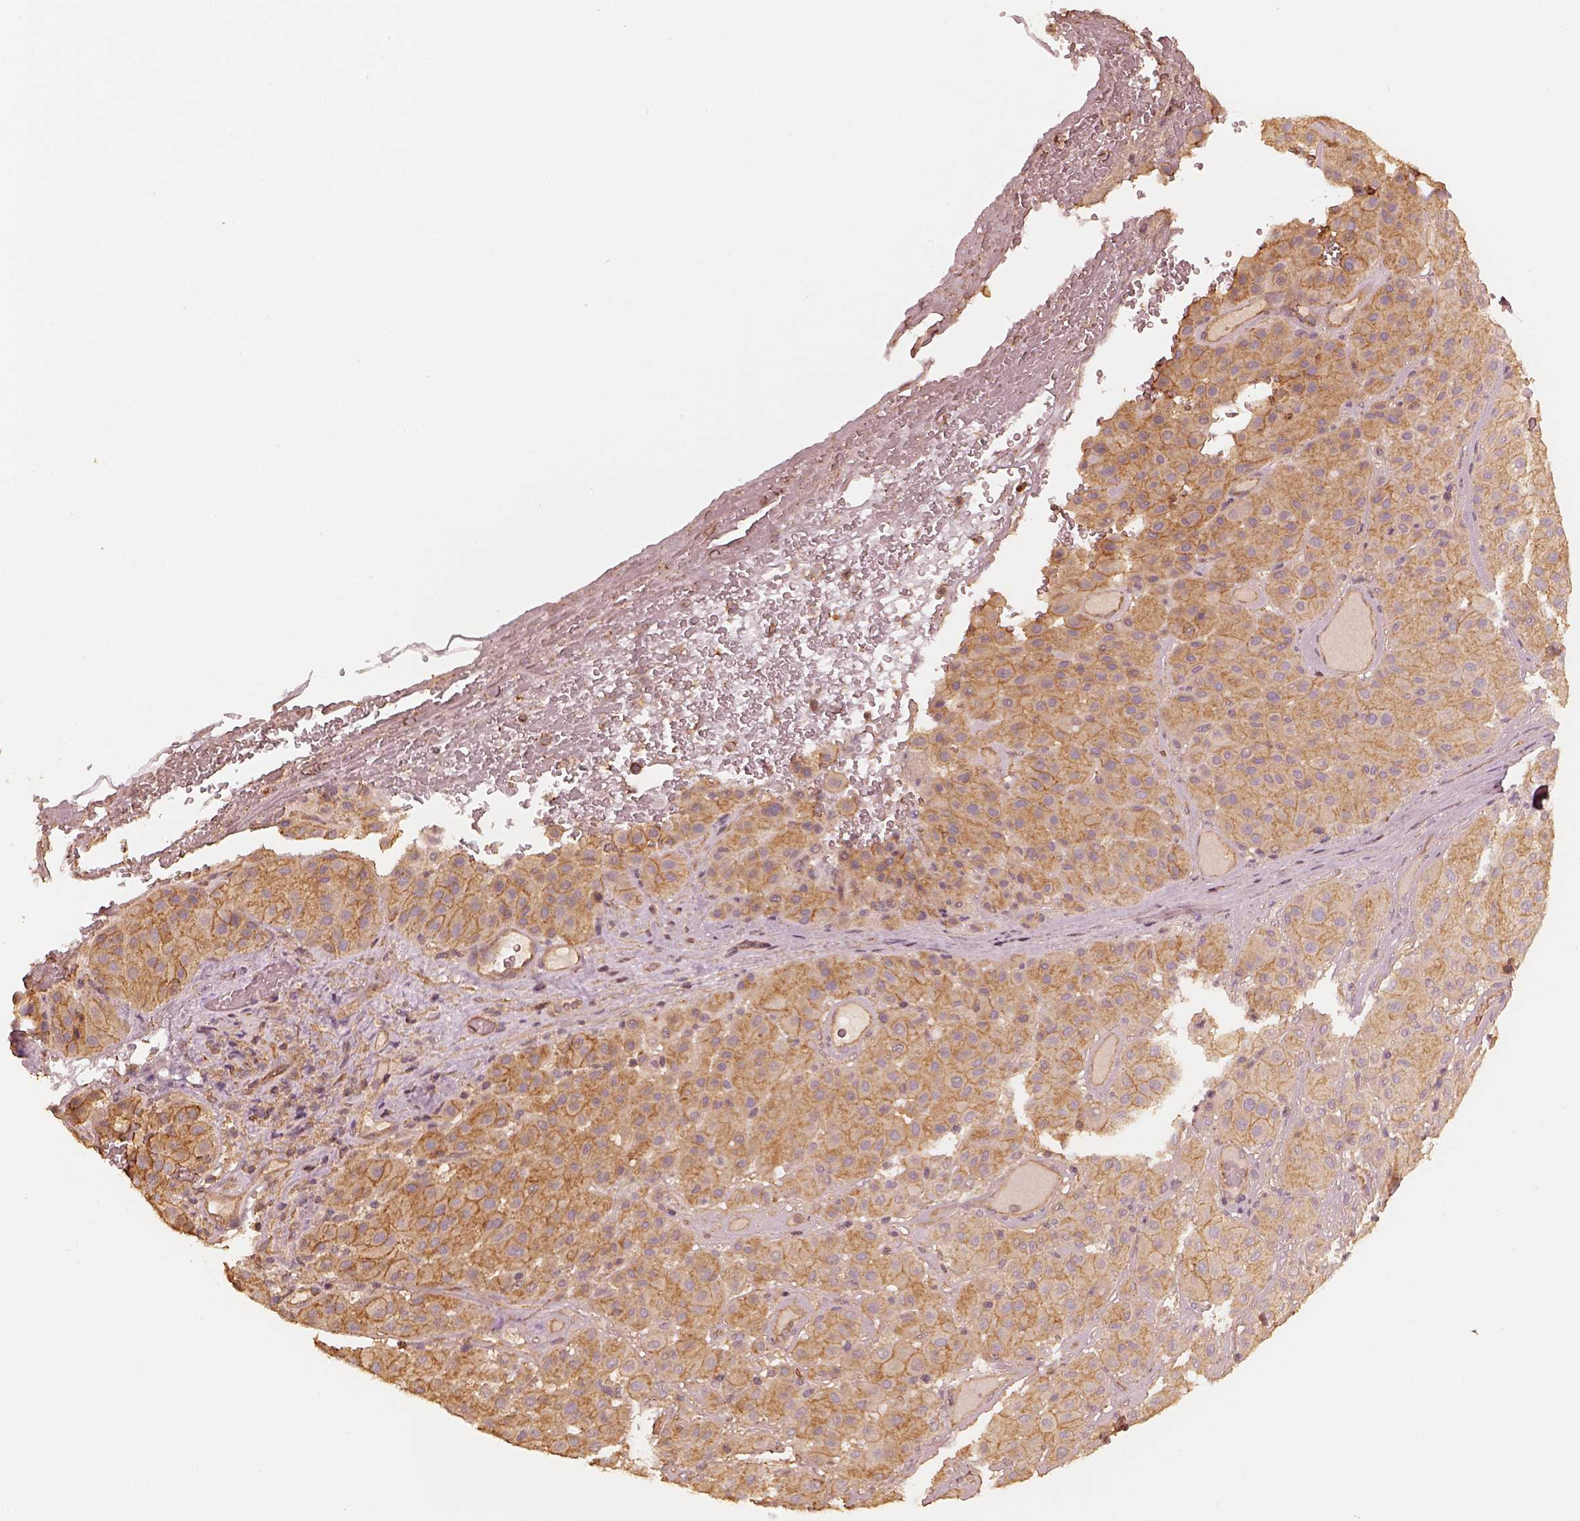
{"staining": {"intensity": "strong", "quantity": "25%-75%", "location": "cytoplasmic/membranous"}, "tissue": "melanoma", "cell_type": "Tumor cells", "image_type": "cancer", "snomed": [{"axis": "morphology", "description": "Malignant melanoma, Metastatic site"}, {"axis": "topography", "description": "Smooth muscle"}], "caption": "Immunohistochemical staining of melanoma demonstrates high levels of strong cytoplasmic/membranous protein positivity in about 25%-75% of tumor cells.", "gene": "WDR7", "patient": {"sex": "male", "age": 41}}